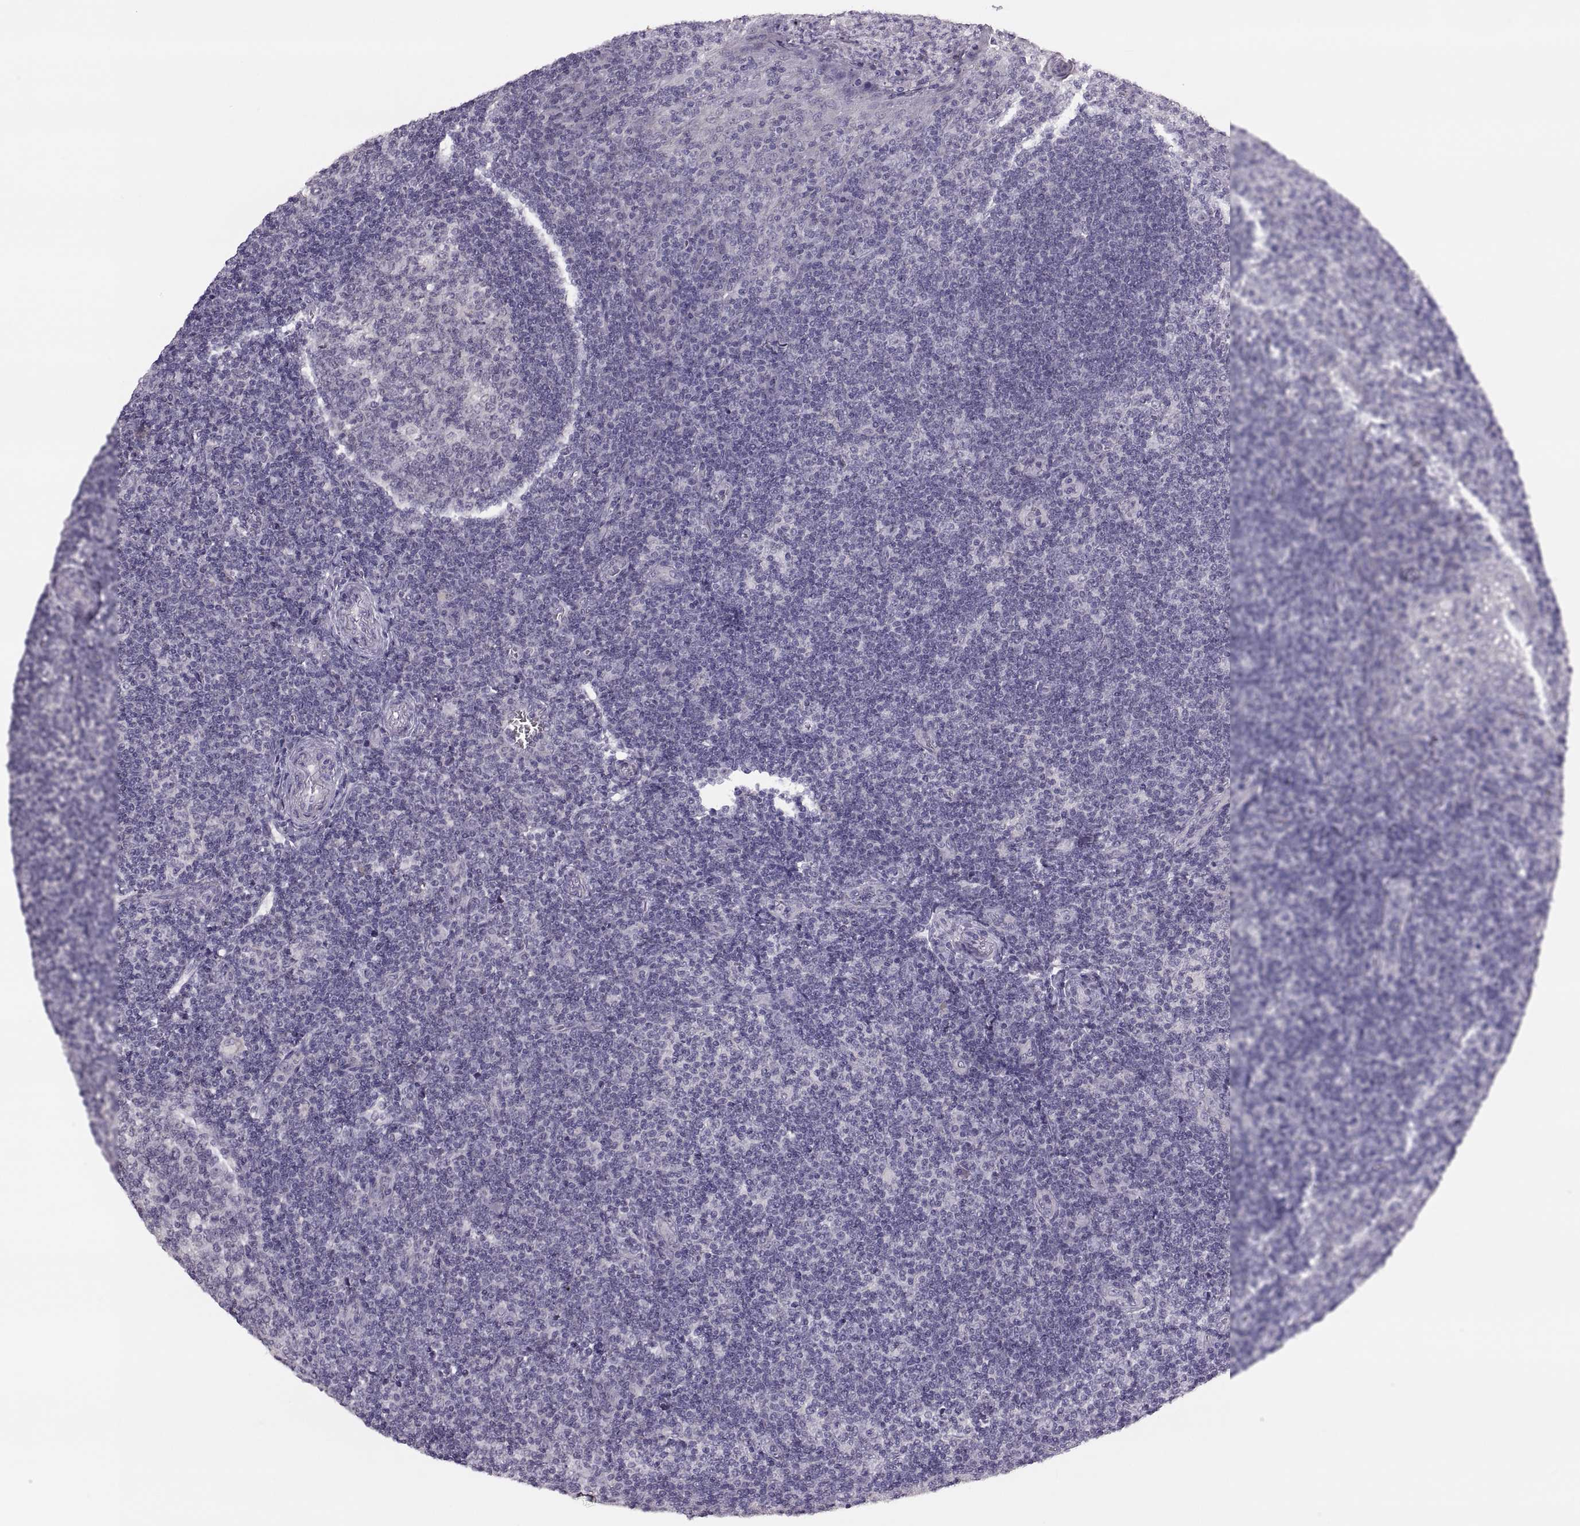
{"staining": {"intensity": "negative", "quantity": "none", "location": "none"}, "tissue": "tonsil", "cell_type": "Germinal center cells", "image_type": "normal", "snomed": [{"axis": "morphology", "description": "Normal tissue, NOS"}, {"axis": "topography", "description": "Tonsil"}], "caption": "Micrograph shows no protein expression in germinal center cells of normal tonsil. Nuclei are stained in blue.", "gene": "ADH6", "patient": {"sex": "female", "age": 12}}